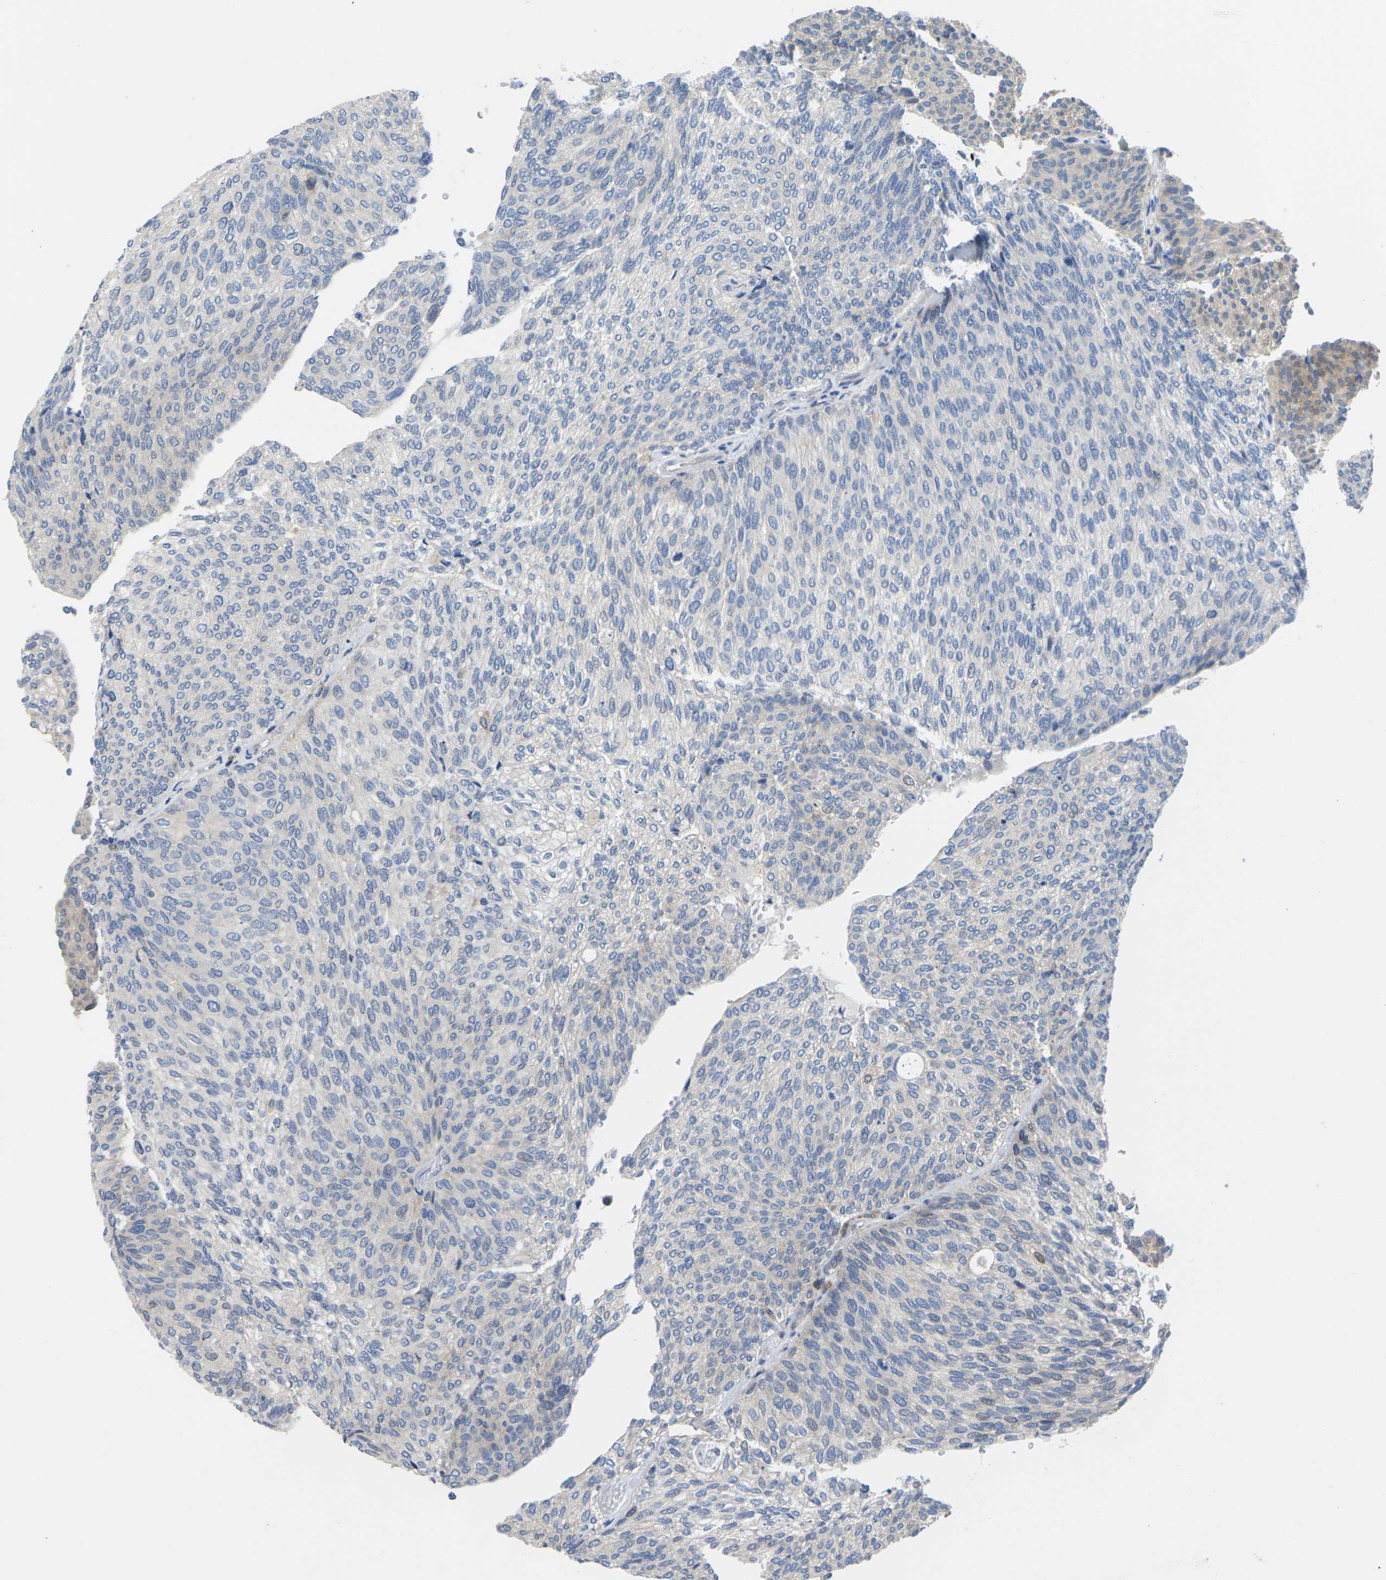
{"staining": {"intensity": "negative", "quantity": "none", "location": "none"}, "tissue": "urothelial cancer", "cell_type": "Tumor cells", "image_type": "cancer", "snomed": [{"axis": "morphology", "description": "Urothelial carcinoma, Low grade"}, {"axis": "topography", "description": "Urinary bladder"}], "caption": "An immunohistochemistry photomicrograph of low-grade urothelial carcinoma is shown. There is no staining in tumor cells of low-grade urothelial carcinoma.", "gene": "SCNN1A", "patient": {"sex": "female", "age": 79}}